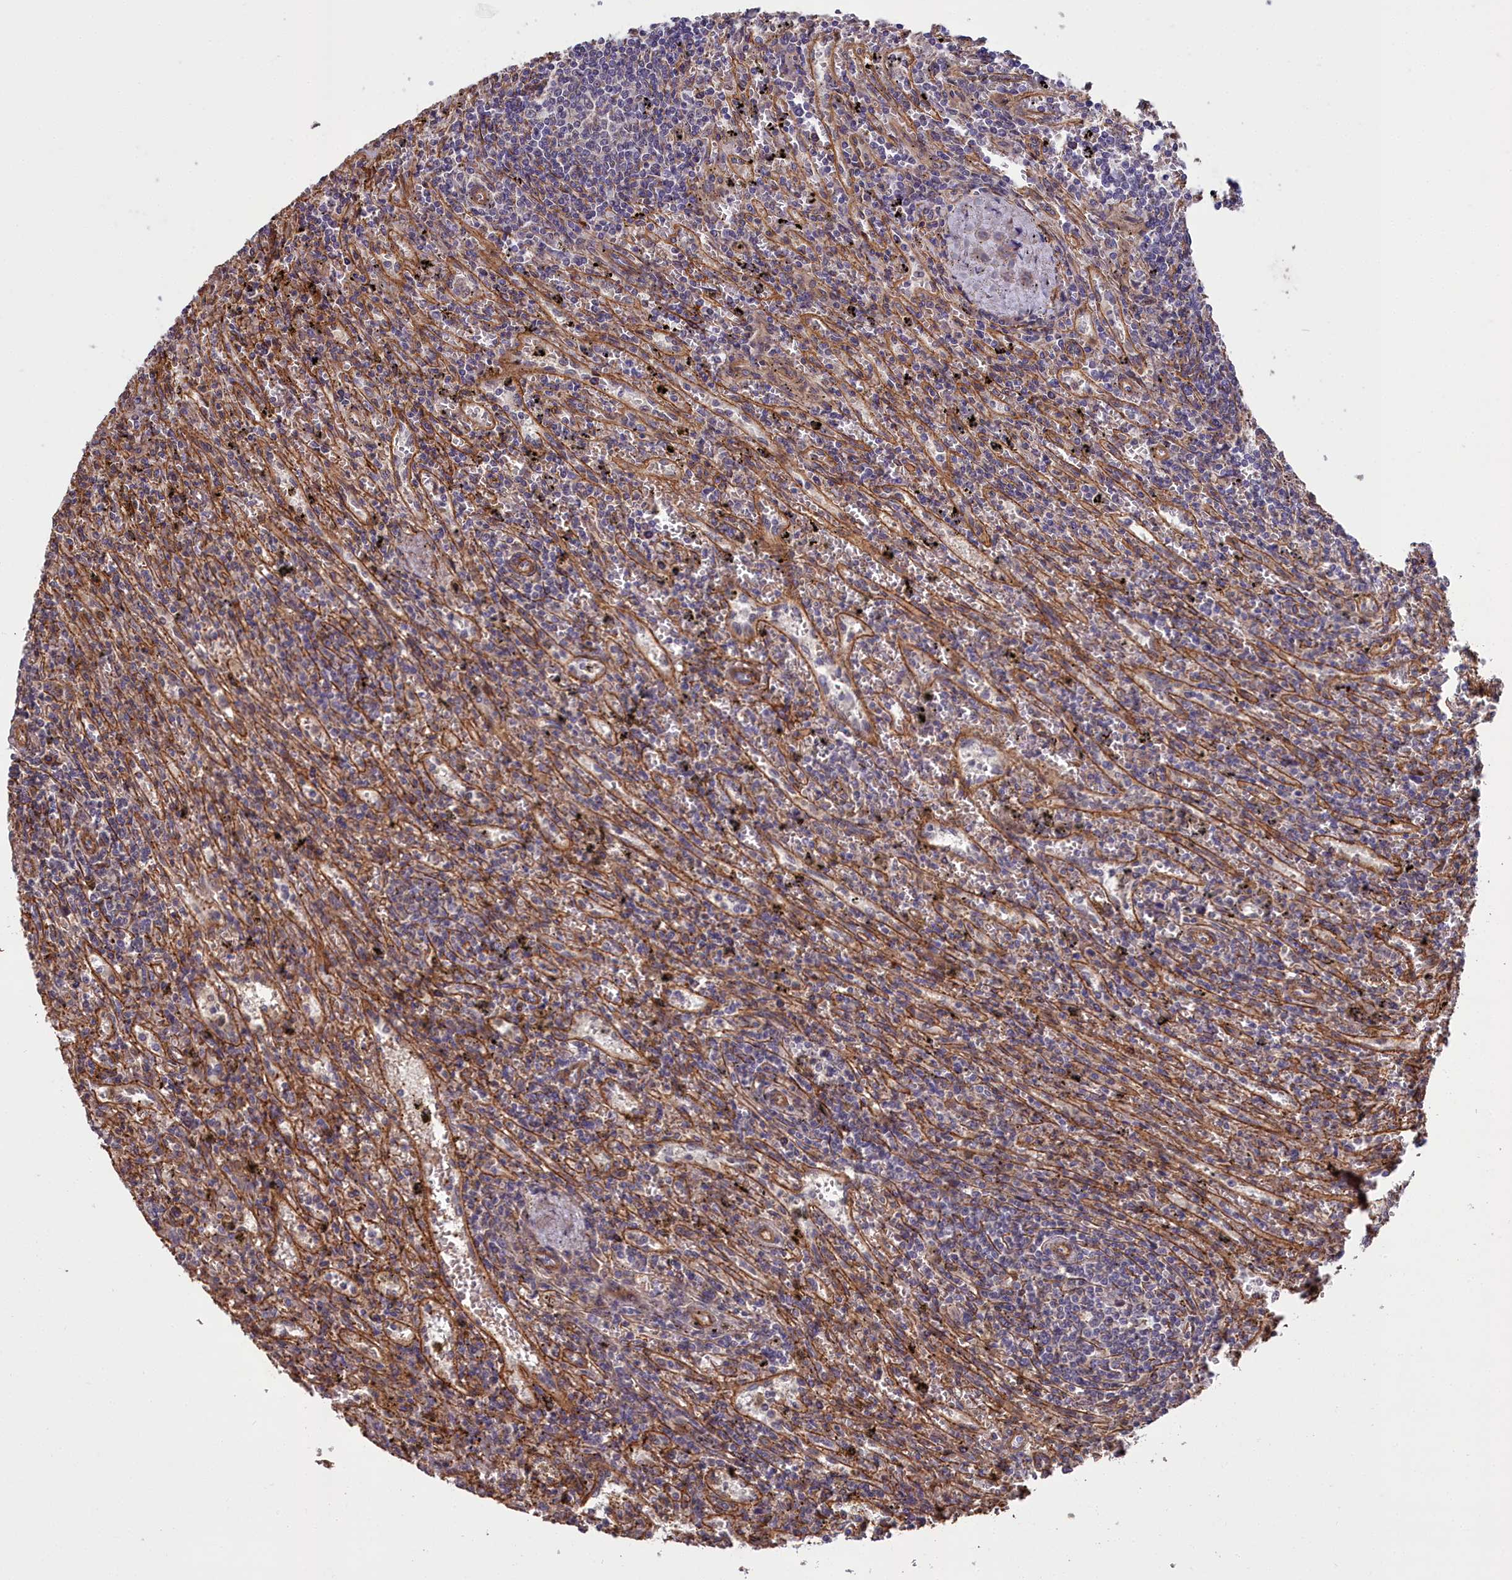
{"staining": {"intensity": "negative", "quantity": "none", "location": "none"}, "tissue": "lymphoma", "cell_type": "Tumor cells", "image_type": "cancer", "snomed": [{"axis": "morphology", "description": "Malignant lymphoma, non-Hodgkin's type, Low grade"}, {"axis": "topography", "description": "Spleen"}], "caption": "There is no significant positivity in tumor cells of lymphoma.", "gene": "ATP6V0A2", "patient": {"sex": "male", "age": 76}}